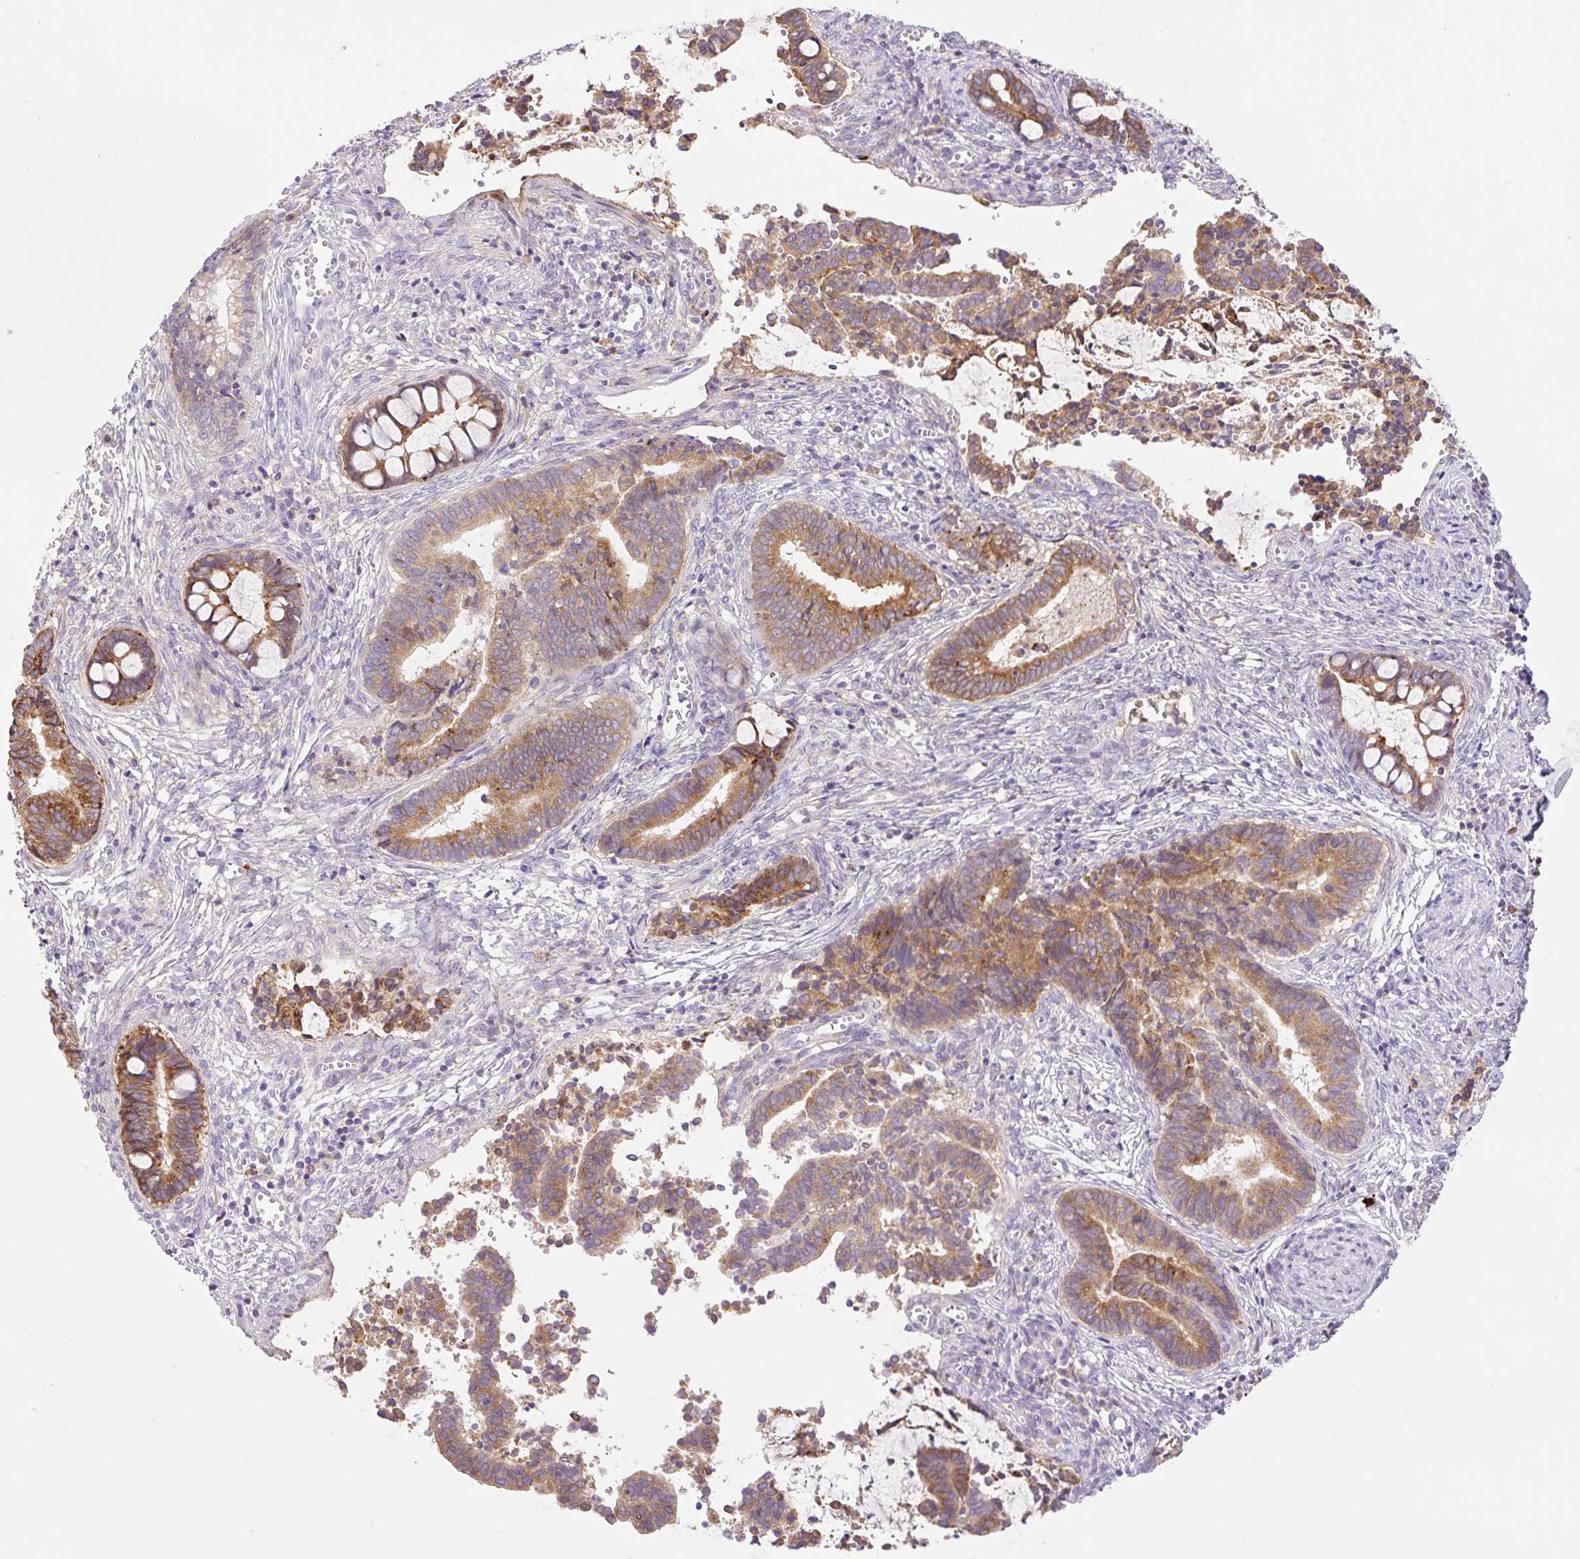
{"staining": {"intensity": "moderate", "quantity": ">75%", "location": "cytoplasmic/membranous"}, "tissue": "cervical cancer", "cell_type": "Tumor cells", "image_type": "cancer", "snomed": [{"axis": "morphology", "description": "Adenocarcinoma, NOS"}, {"axis": "topography", "description": "Cervix"}], "caption": "Adenocarcinoma (cervical) stained with immunohistochemistry (IHC) reveals moderate cytoplasmic/membranous expression in approximately >75% of tumor cells.", "gene": "POFUT1", "patient": {"sex": "female", "age": 44}}